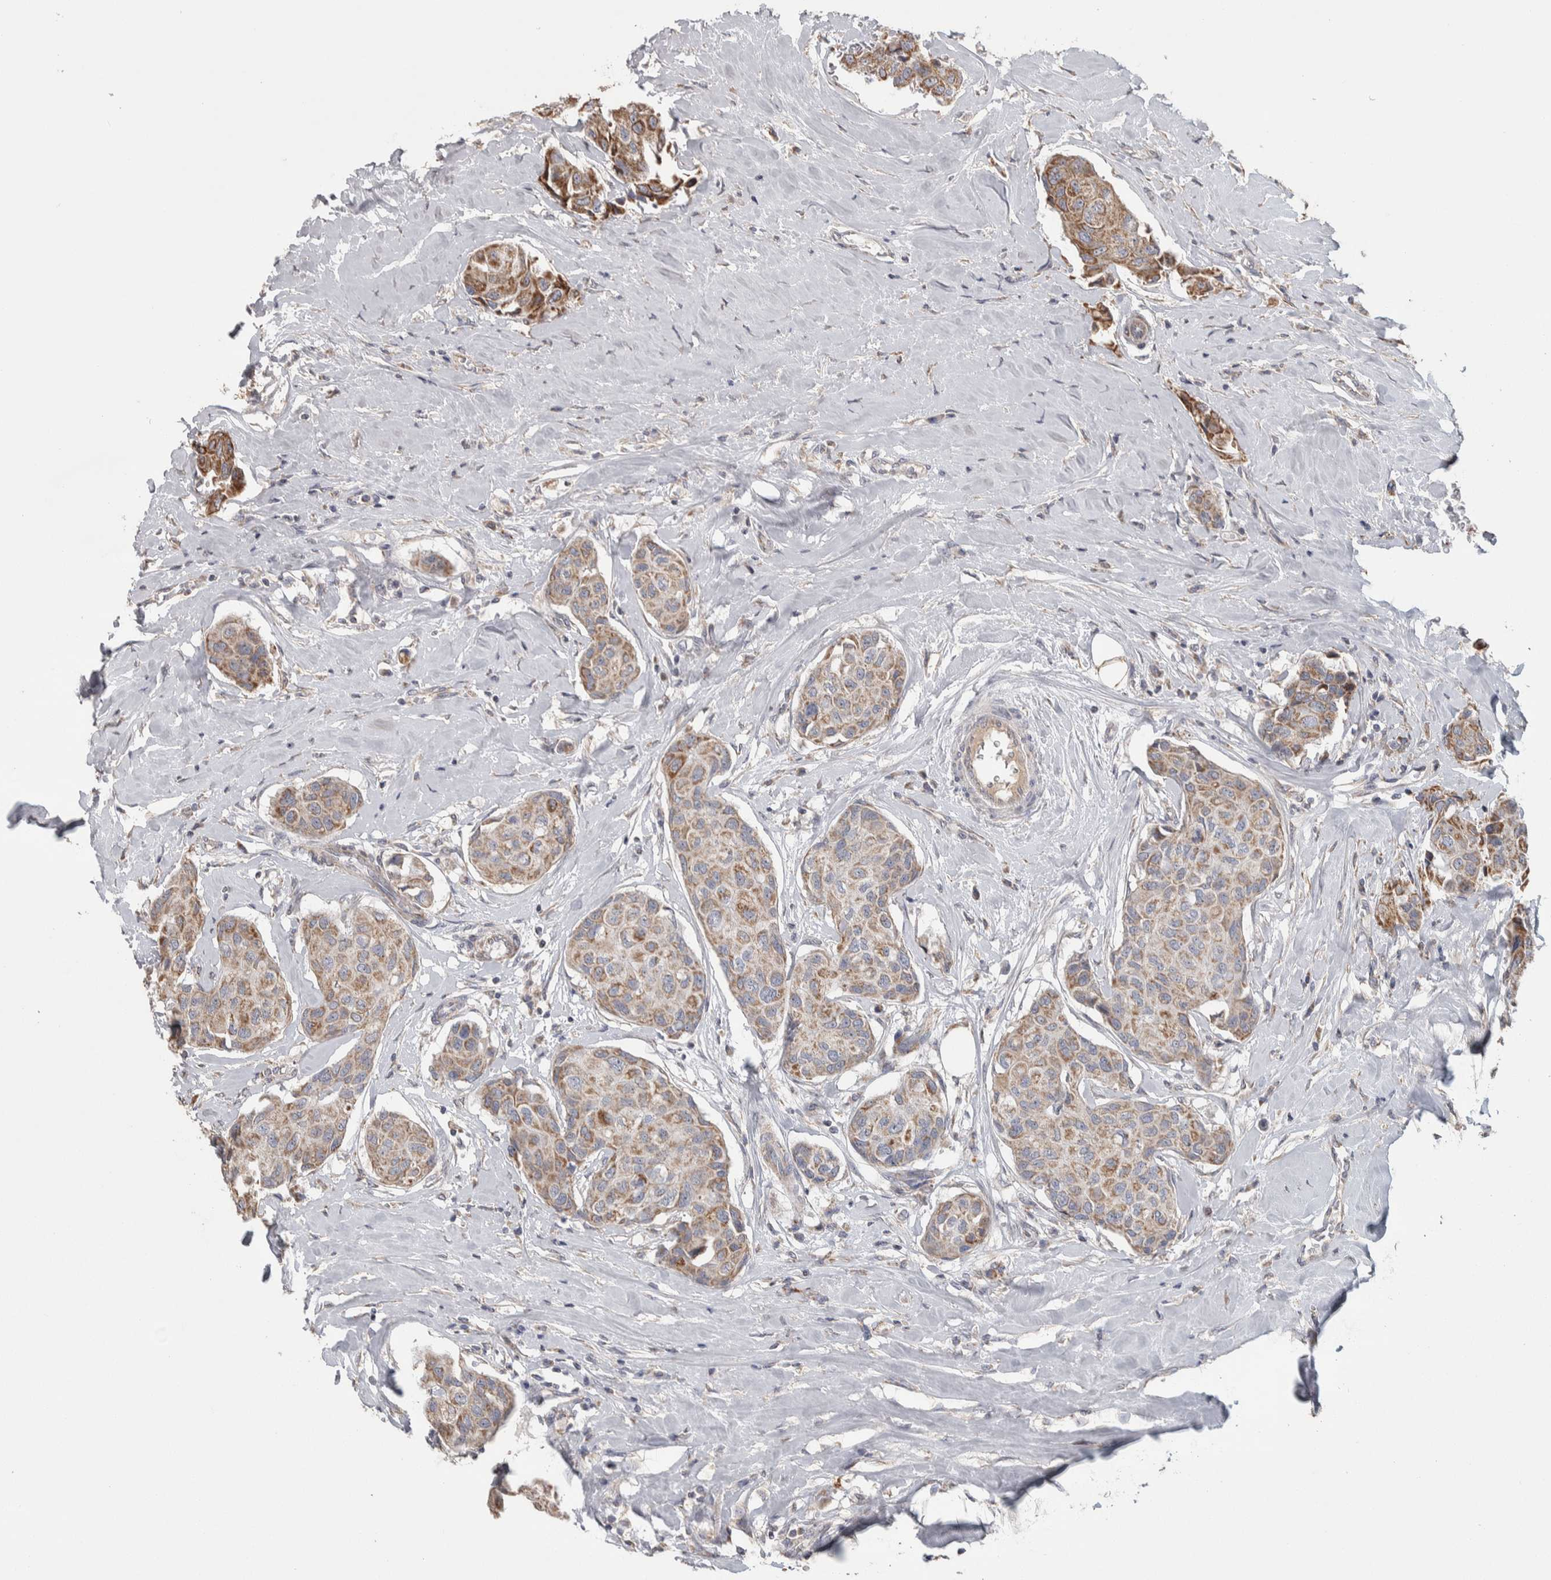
{"staining": {"intensity": "weak", "quantity": ">75%", "location": "cytoplasmic/membranous"}, "tissue": "breast cancer", "cell_type": "Tumor cells", "image_type": "cancer", "snomed": [{"axis": "morphology", "description": "Duct carcinoma"}, {"axis": "topography", "description": "Breast"}], "caption": "Infiltrating ductal carcinoma (breast) stained for a protein demonstrates weak cytoplasmic/membranous positivity in tumor cells. The protein of interest is shown in brown color, while the nuclei are stained blue.", "gene": "SCO1", "patient": {"sex": "female", "age": 80}}